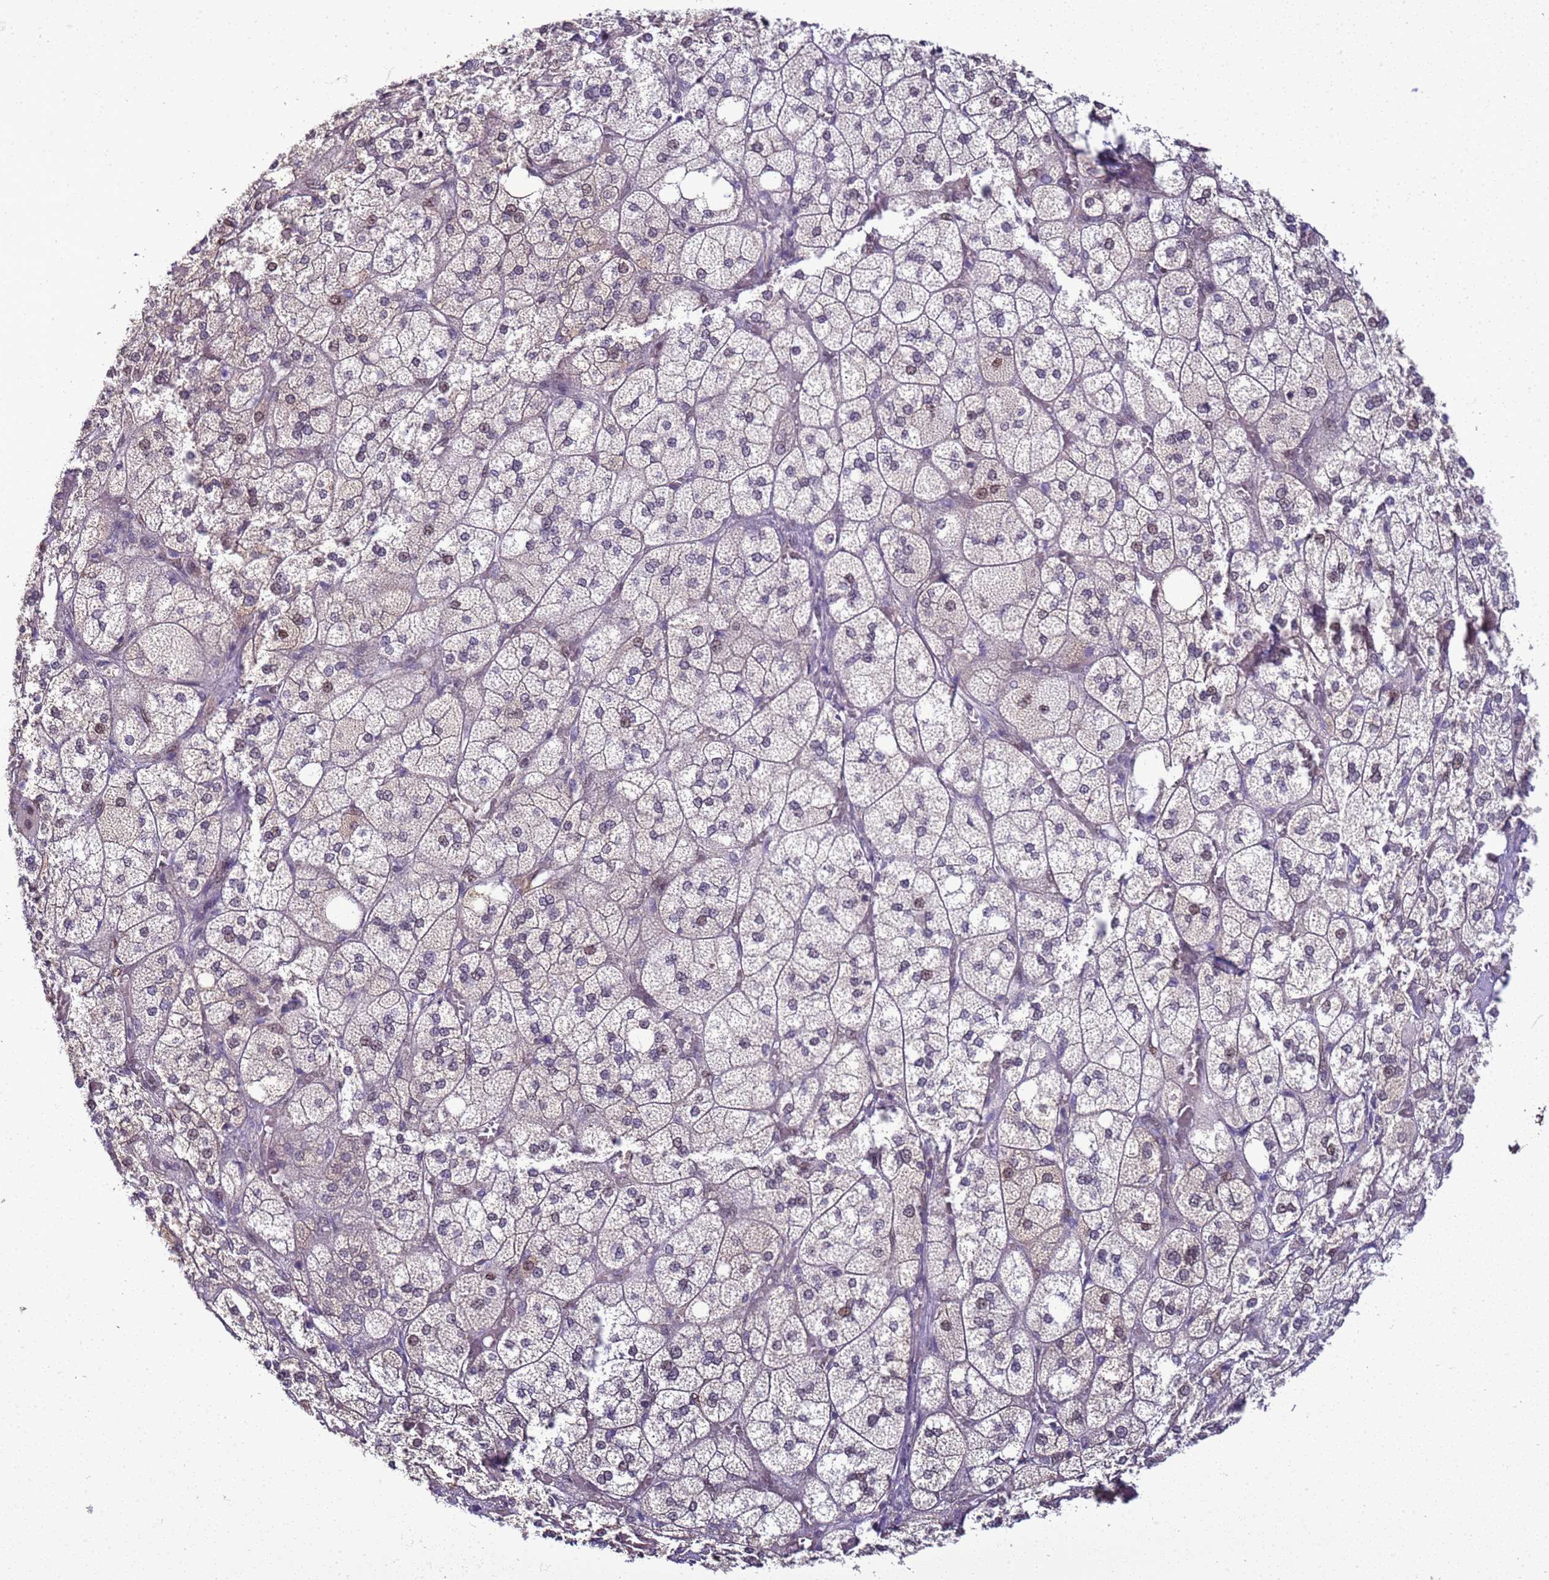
{"staining": {"intensity": "moderate", "quantity": "25%-75%", "location": "cytoplasmic/membranous"}, "tissue": "adrenal gland", "cell_type": "Glandular cells", "image_type": "normal", "snomed": [{"axis": "morphology", "description": "Normal tissue, NOS"}, {"axis": "topography", "description": "Adrenal gland"}], "caption": "Immunohistochemical staining of benign human adrenal gland displays moderate cytoplasmic/membranous protein expression in approximately 25%-75% of glandular cells.", "gene": "DDI2", "patient": {"sex": "male", "age": 61}}